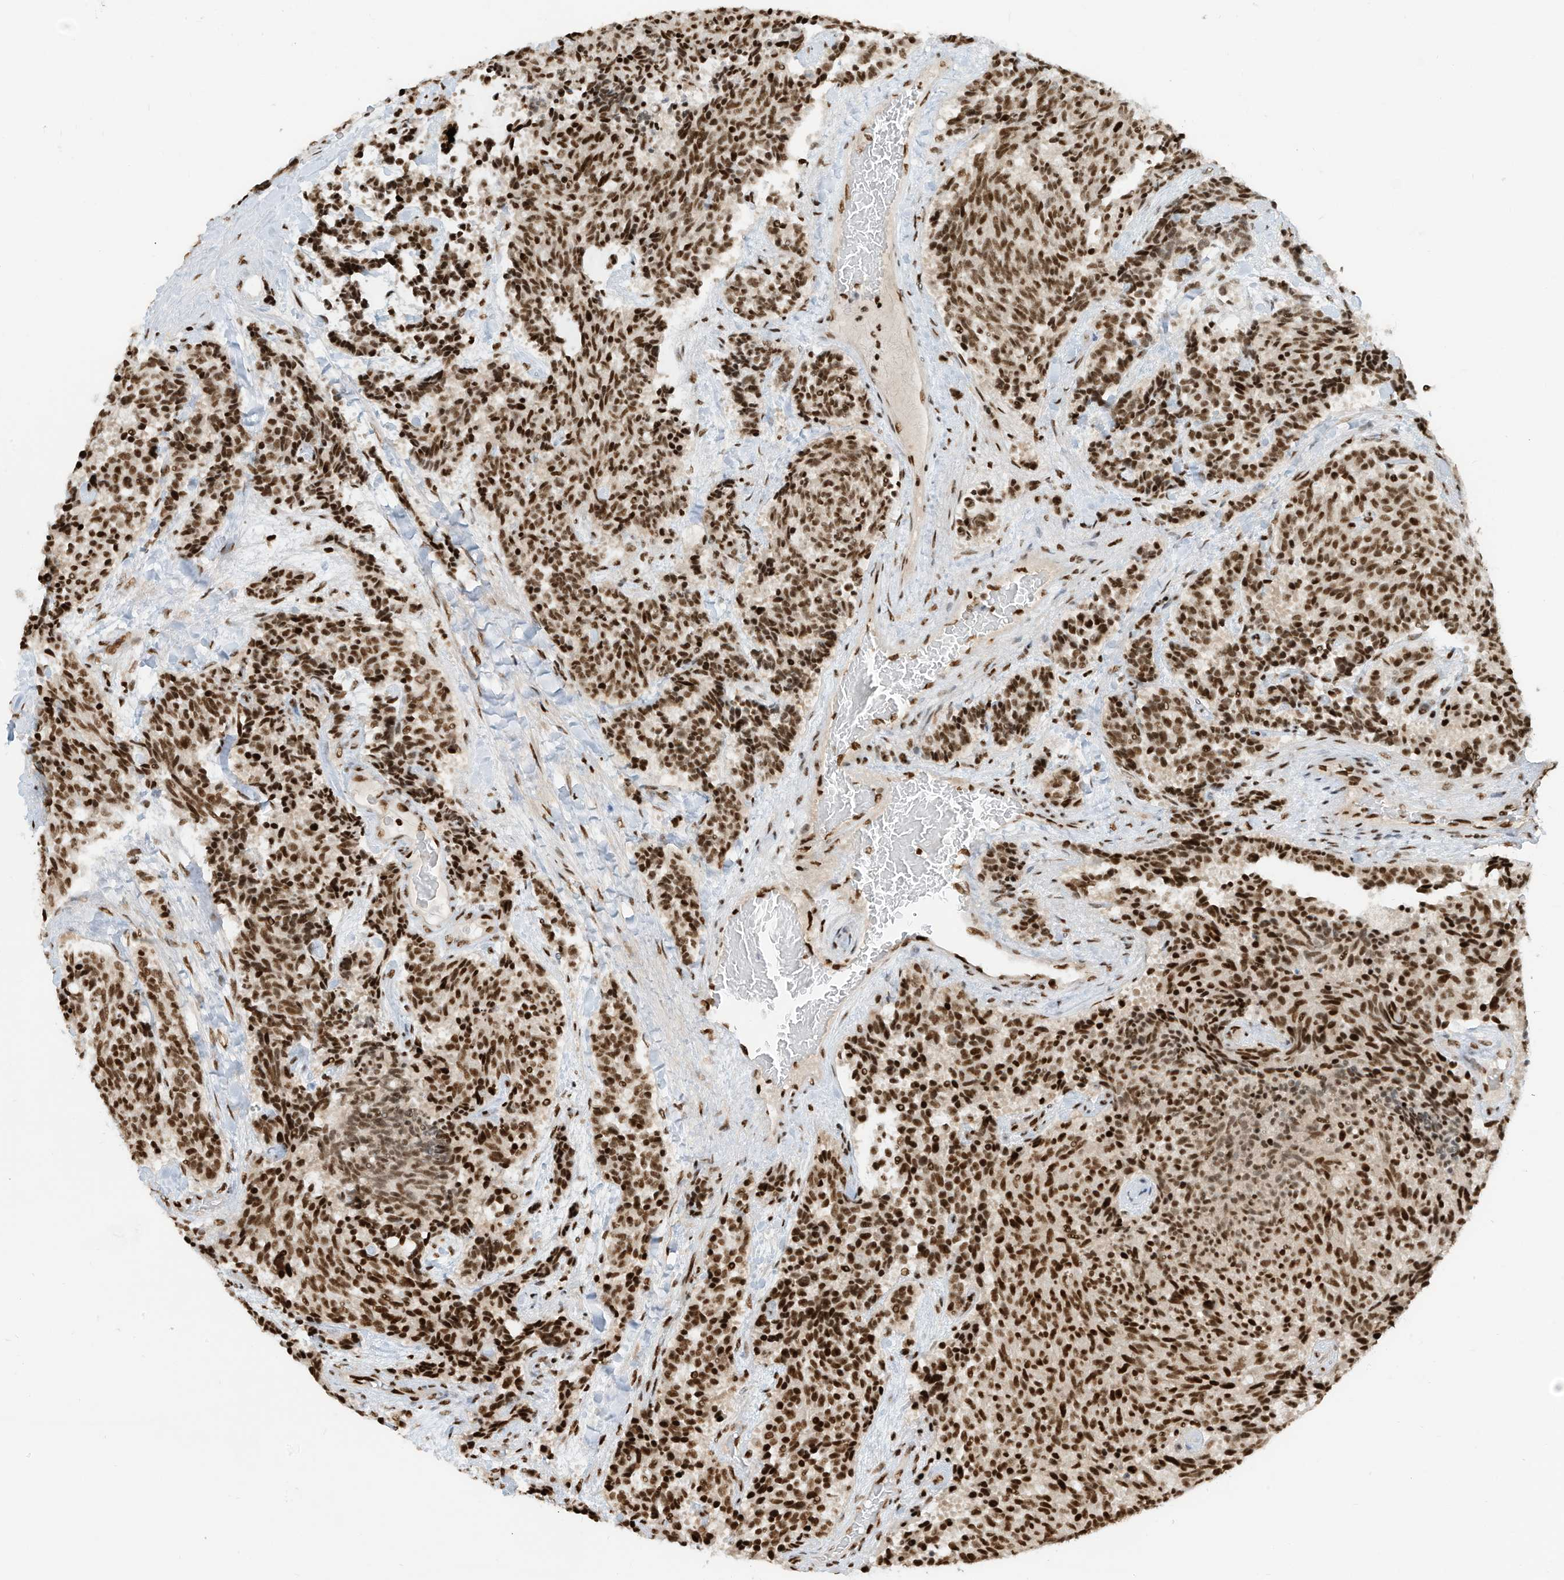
{"staining": {"intensity": "strong", "quantity": ">75%", "location": "nuclear"}, "tissue": "carcinoid", "cell_type": "Tumor cells", "image_type": "cancer", "snomed": [{"axis": "morphology", "description": "Carcinoid, malignant, NOS"}, {"axis": "topography", "description": "Pancreas"}], "caption": "Carcinoid stained for a protein (brown) shows strong nuclear positive expression in approximately >75% of tumor cells.", "gene": "SAMD15", "patient": {"sex": "female", "age": 54}}